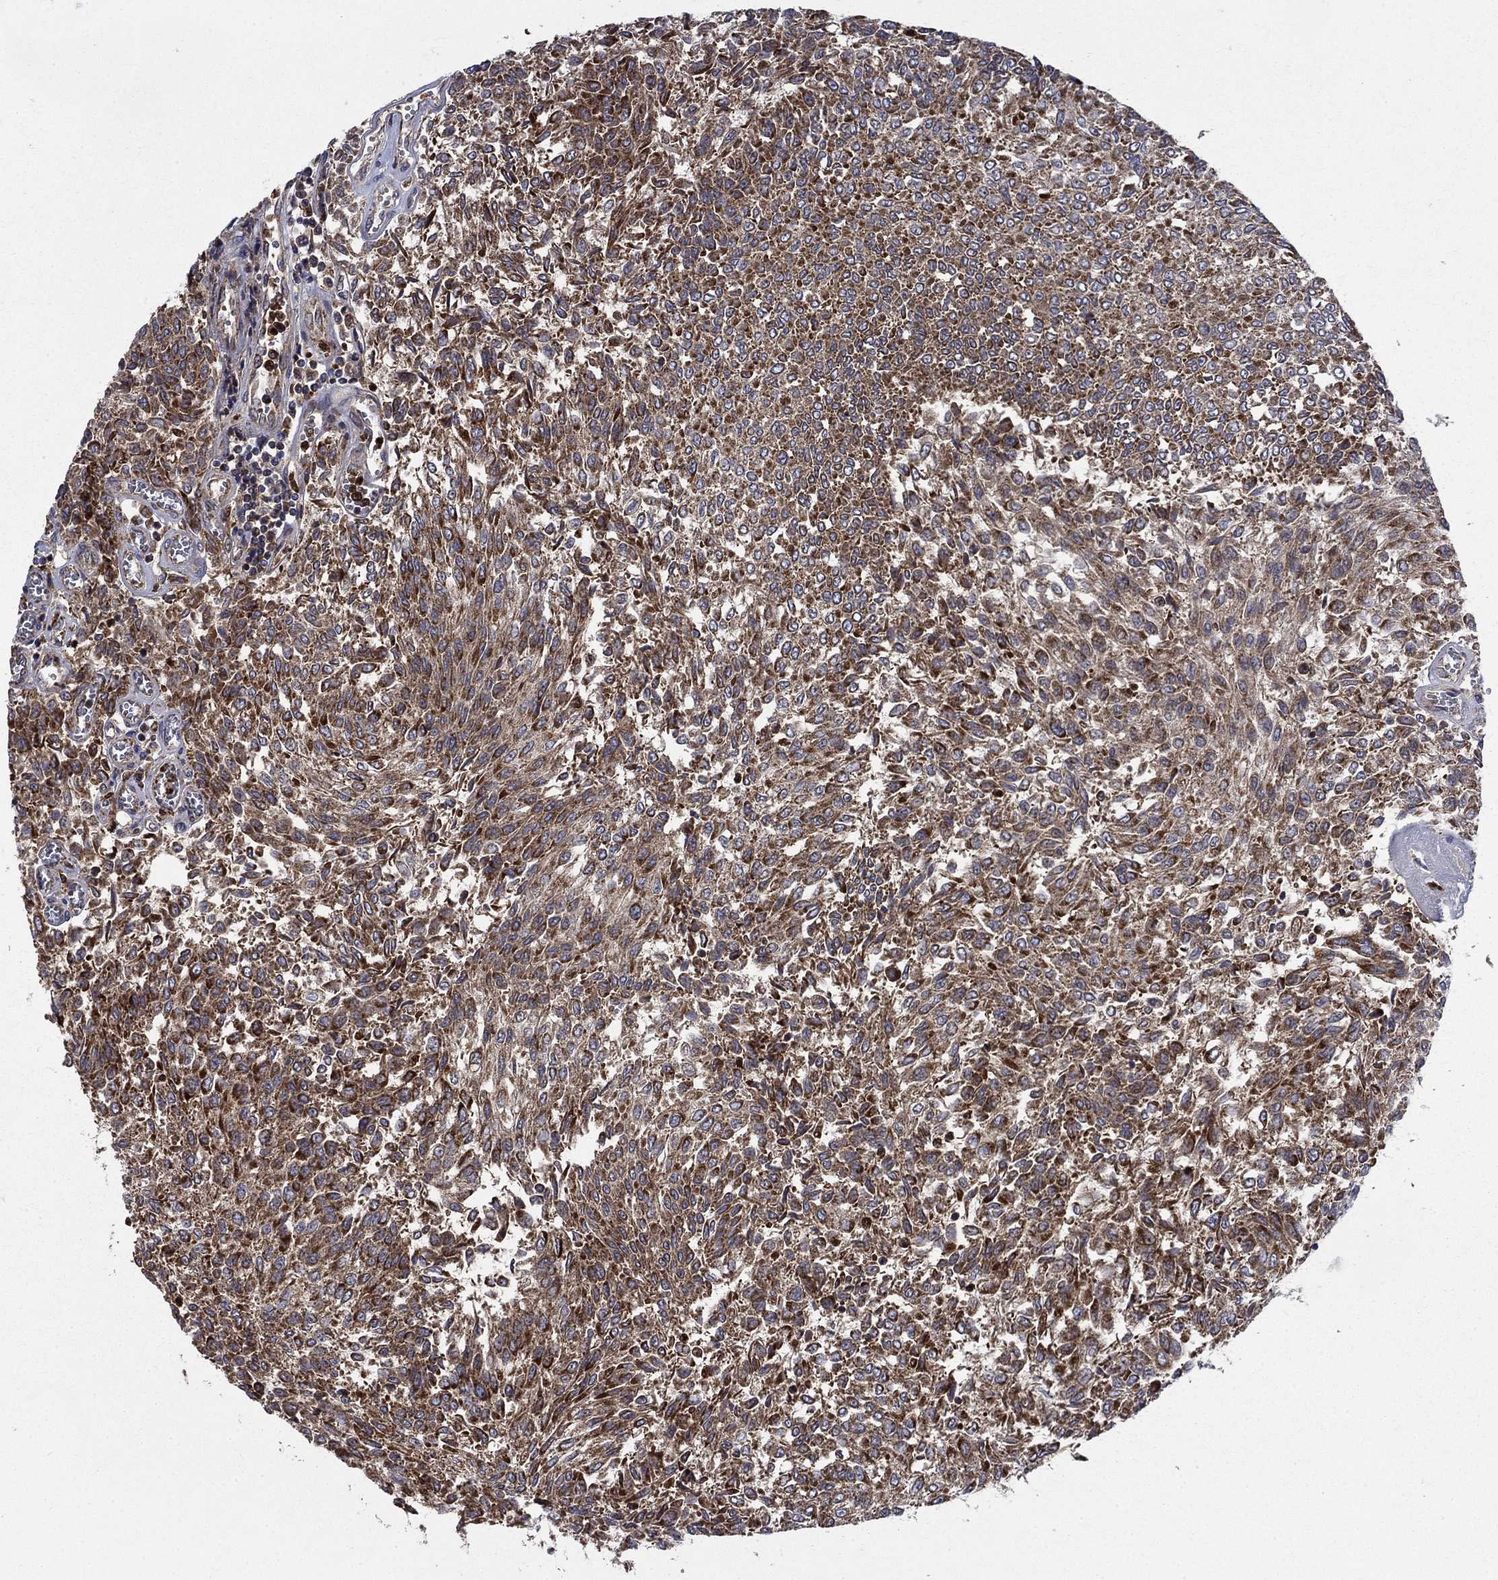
{"staining": {"intensity": "strong", "quantity": "25%-75%", "location": "cytoplasmic/membranous"}, "tissue": "urothelial cancer", "cell_type": "Tumor cells", "image_type": "cancer", "snomed": [{"axis": "morphology", "description": "Urothelial carcinoma, Low grade"}, {"axis": "topography", "description": "Urinary bladder"}], "caption": "DAB (3,3'-diaminobenzidine) immunohistochemical staining of human low-grade urothelial carcinoma displays strong cytoplasmic/membranous protein expression in about 25%-75% of tumor cells.", "gene": "RNF19B", "patient": {"sex": "male", "age": 78}}